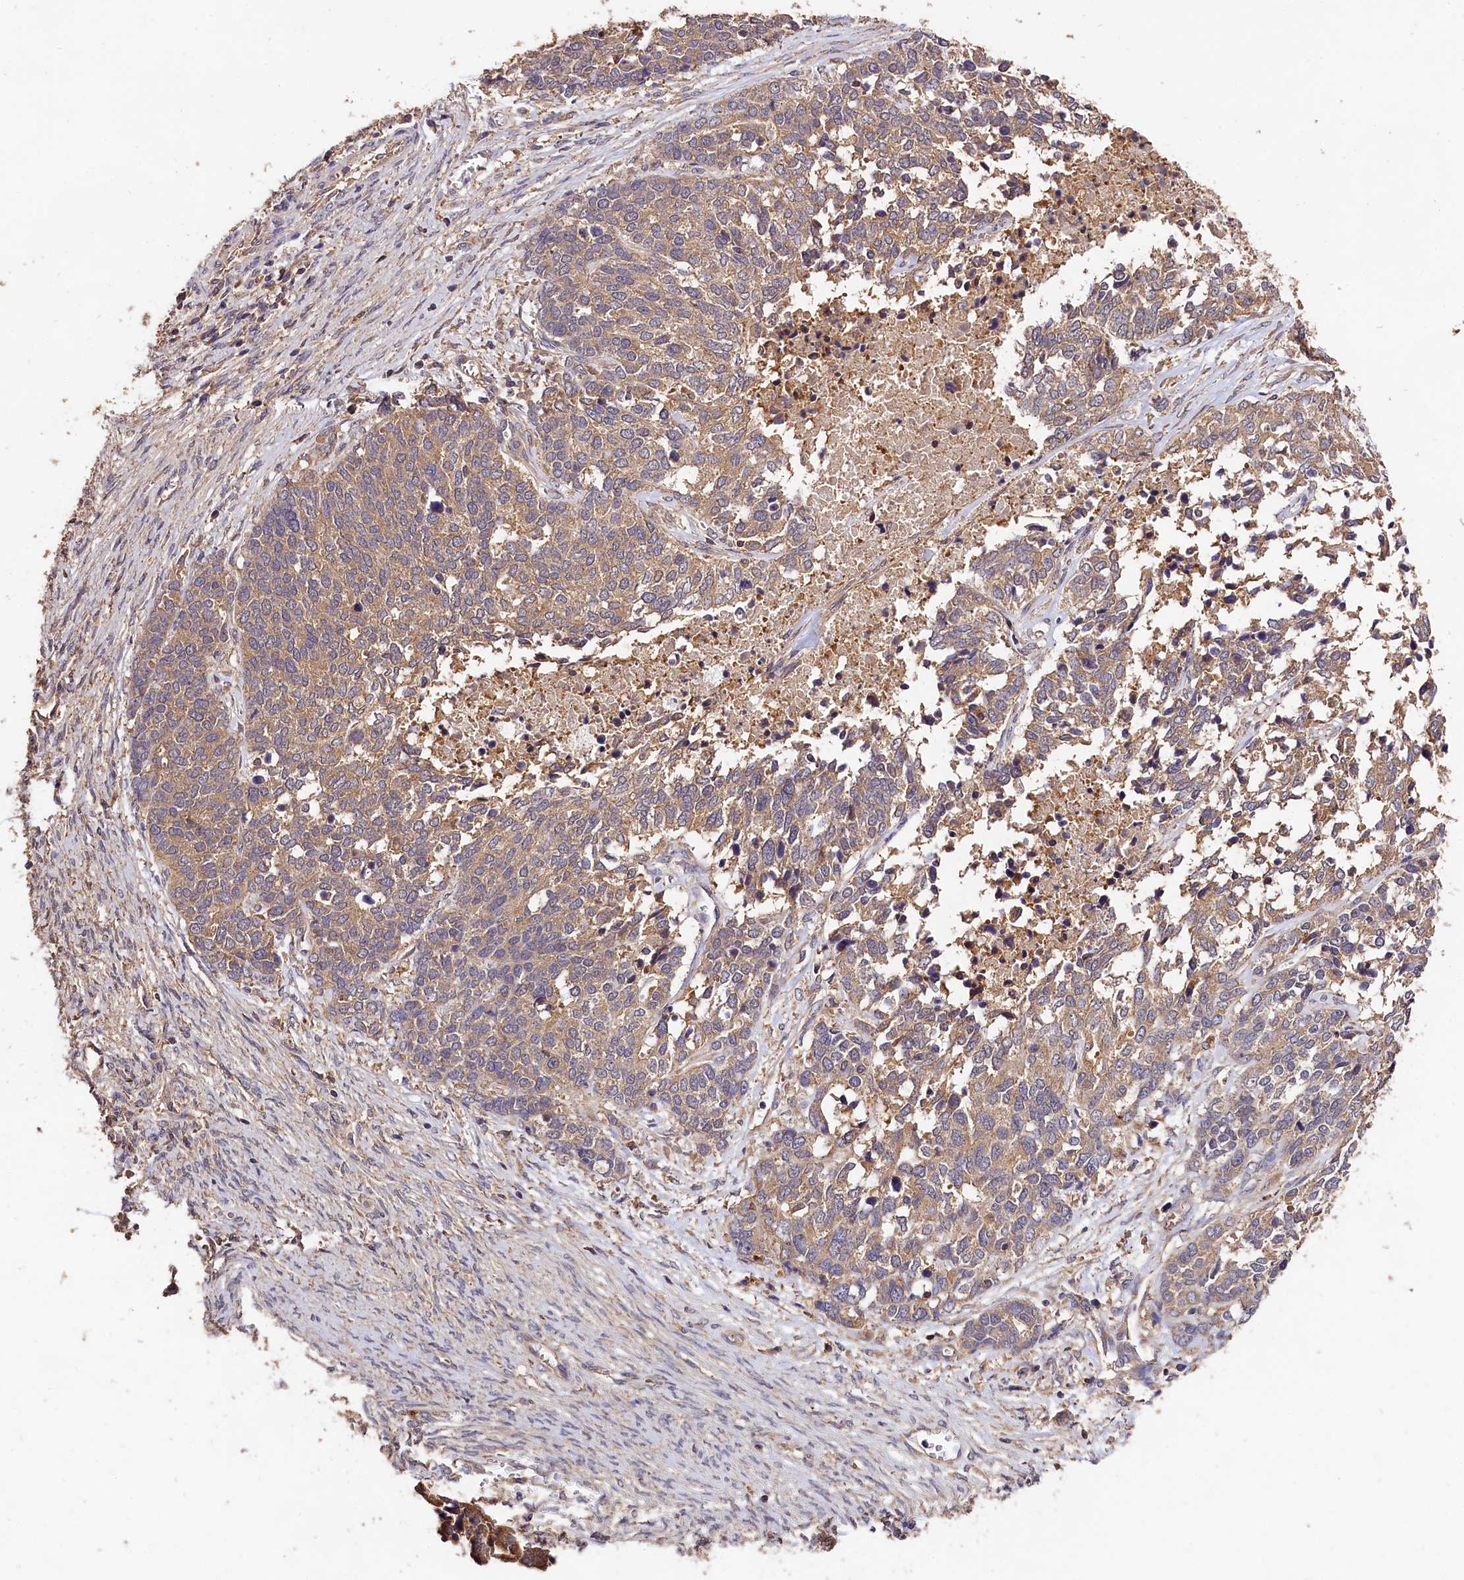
{"staining": {"intensity": "moderate", "quantity": ">75%", "location": "cytoplasmic/membranous"}, "tissue": "ovarian cancer", "cell_type": "Tumor cells", "image_type": "cancer", "snomed": [{"axis": "morphology", "description": "Cystadenocarcinoma, serous, NOS"}, {"axis": "topography", "description": "Ovary"}], "caption": "A photomicrograph of ovarian cancer stained for a protein exhibits moderate cytoplasmic/membranous brown staining in tumor cells.", "gene": "OAS3", "patient": {"sex": "female", "age": 44}}